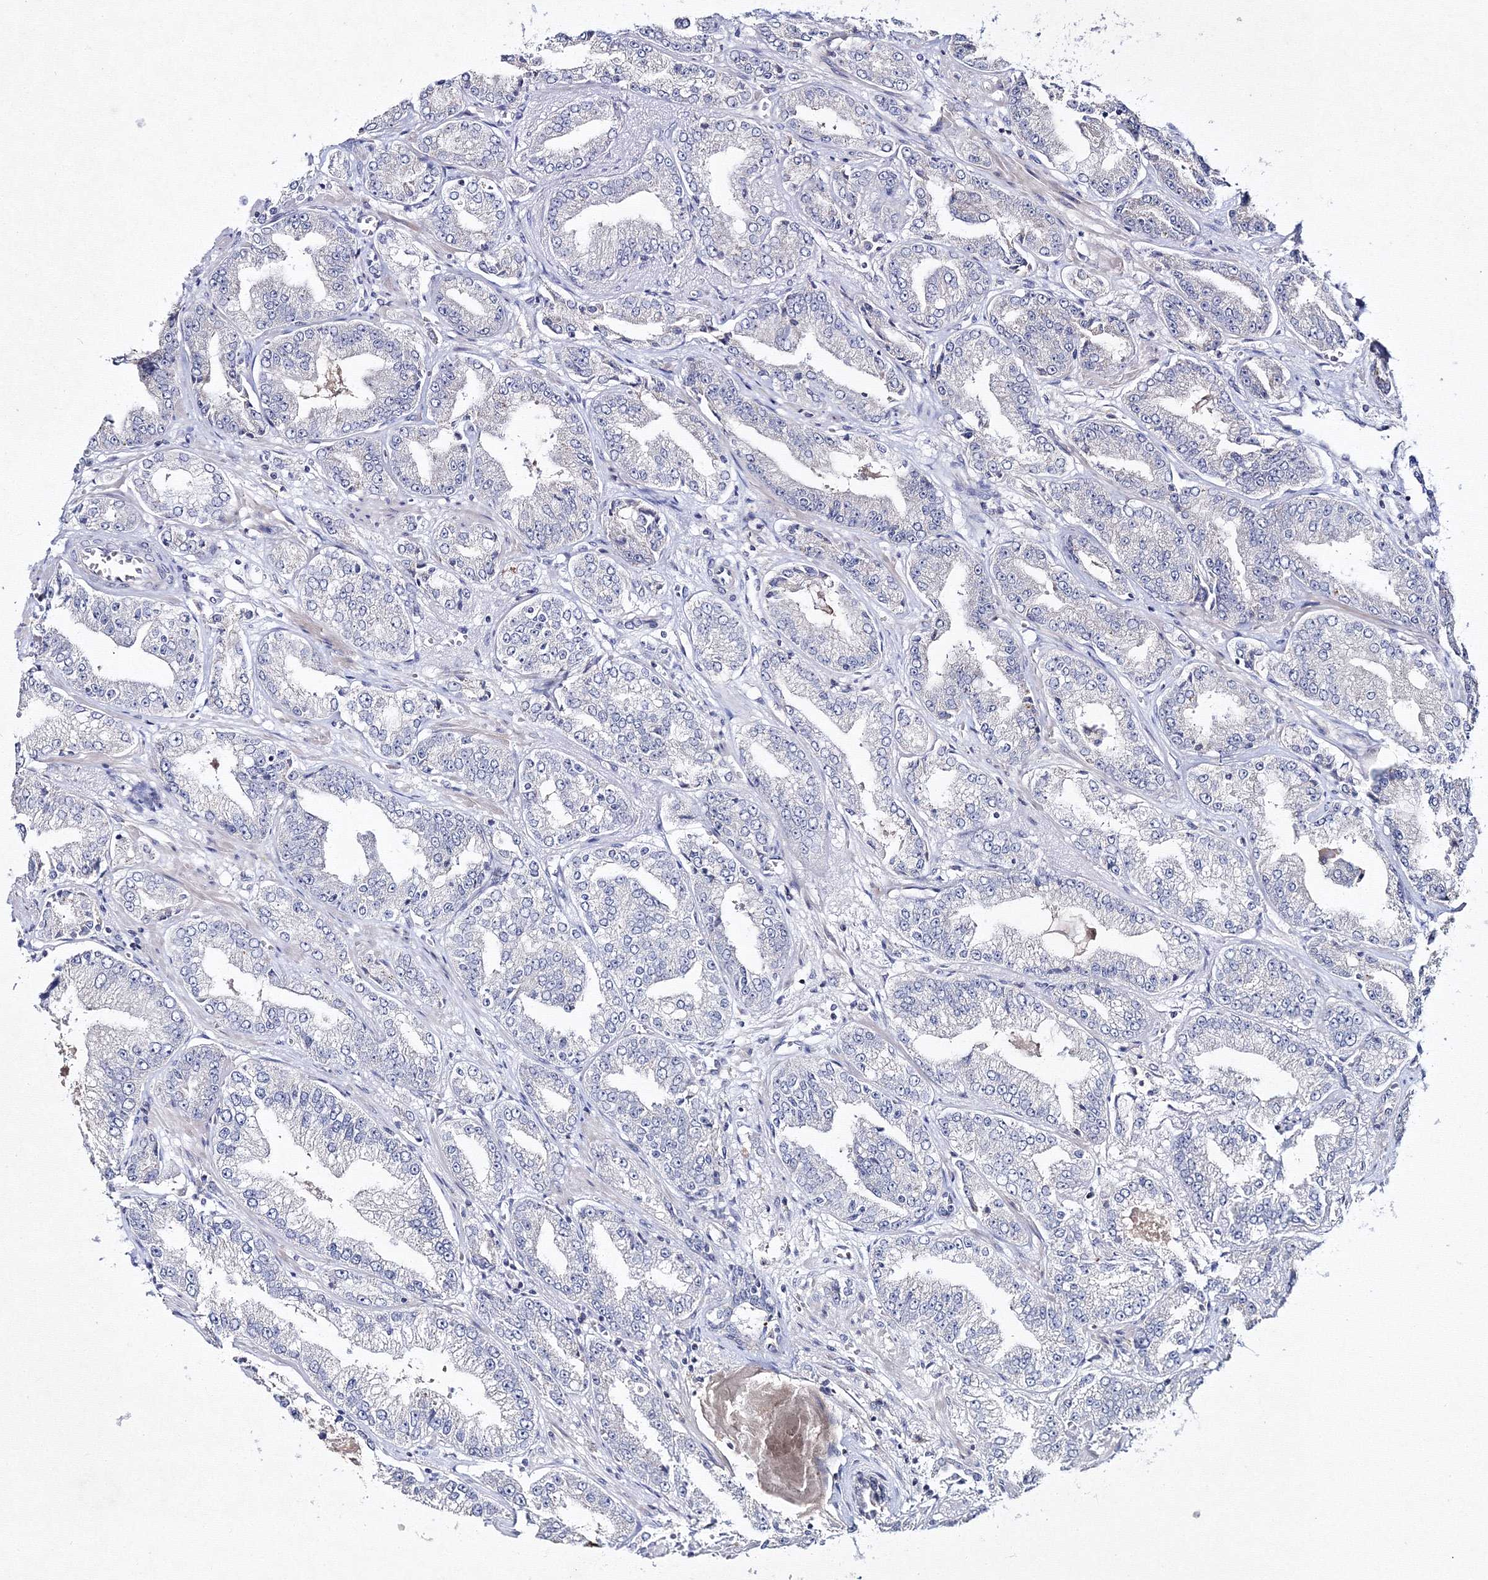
{"staining": {"intensity": "negative", "quantity": "none", "location": "none"}, "tissue": "prostate cancer", "cell_type": "Tumor cells", "image_type": "cancer", "snomed": [{"axis": "morphology", "description": "Adenocarcinoma, High grade"}, {"axis": "topography", "description": "Prostate"}], "caption": "An image of prostate high-grade adenocarcinoma stained for a protein demonstrates no brown staining in tumor cells.", "gene": "NEU4", "patient": {"sex": "male", "age": 71}}